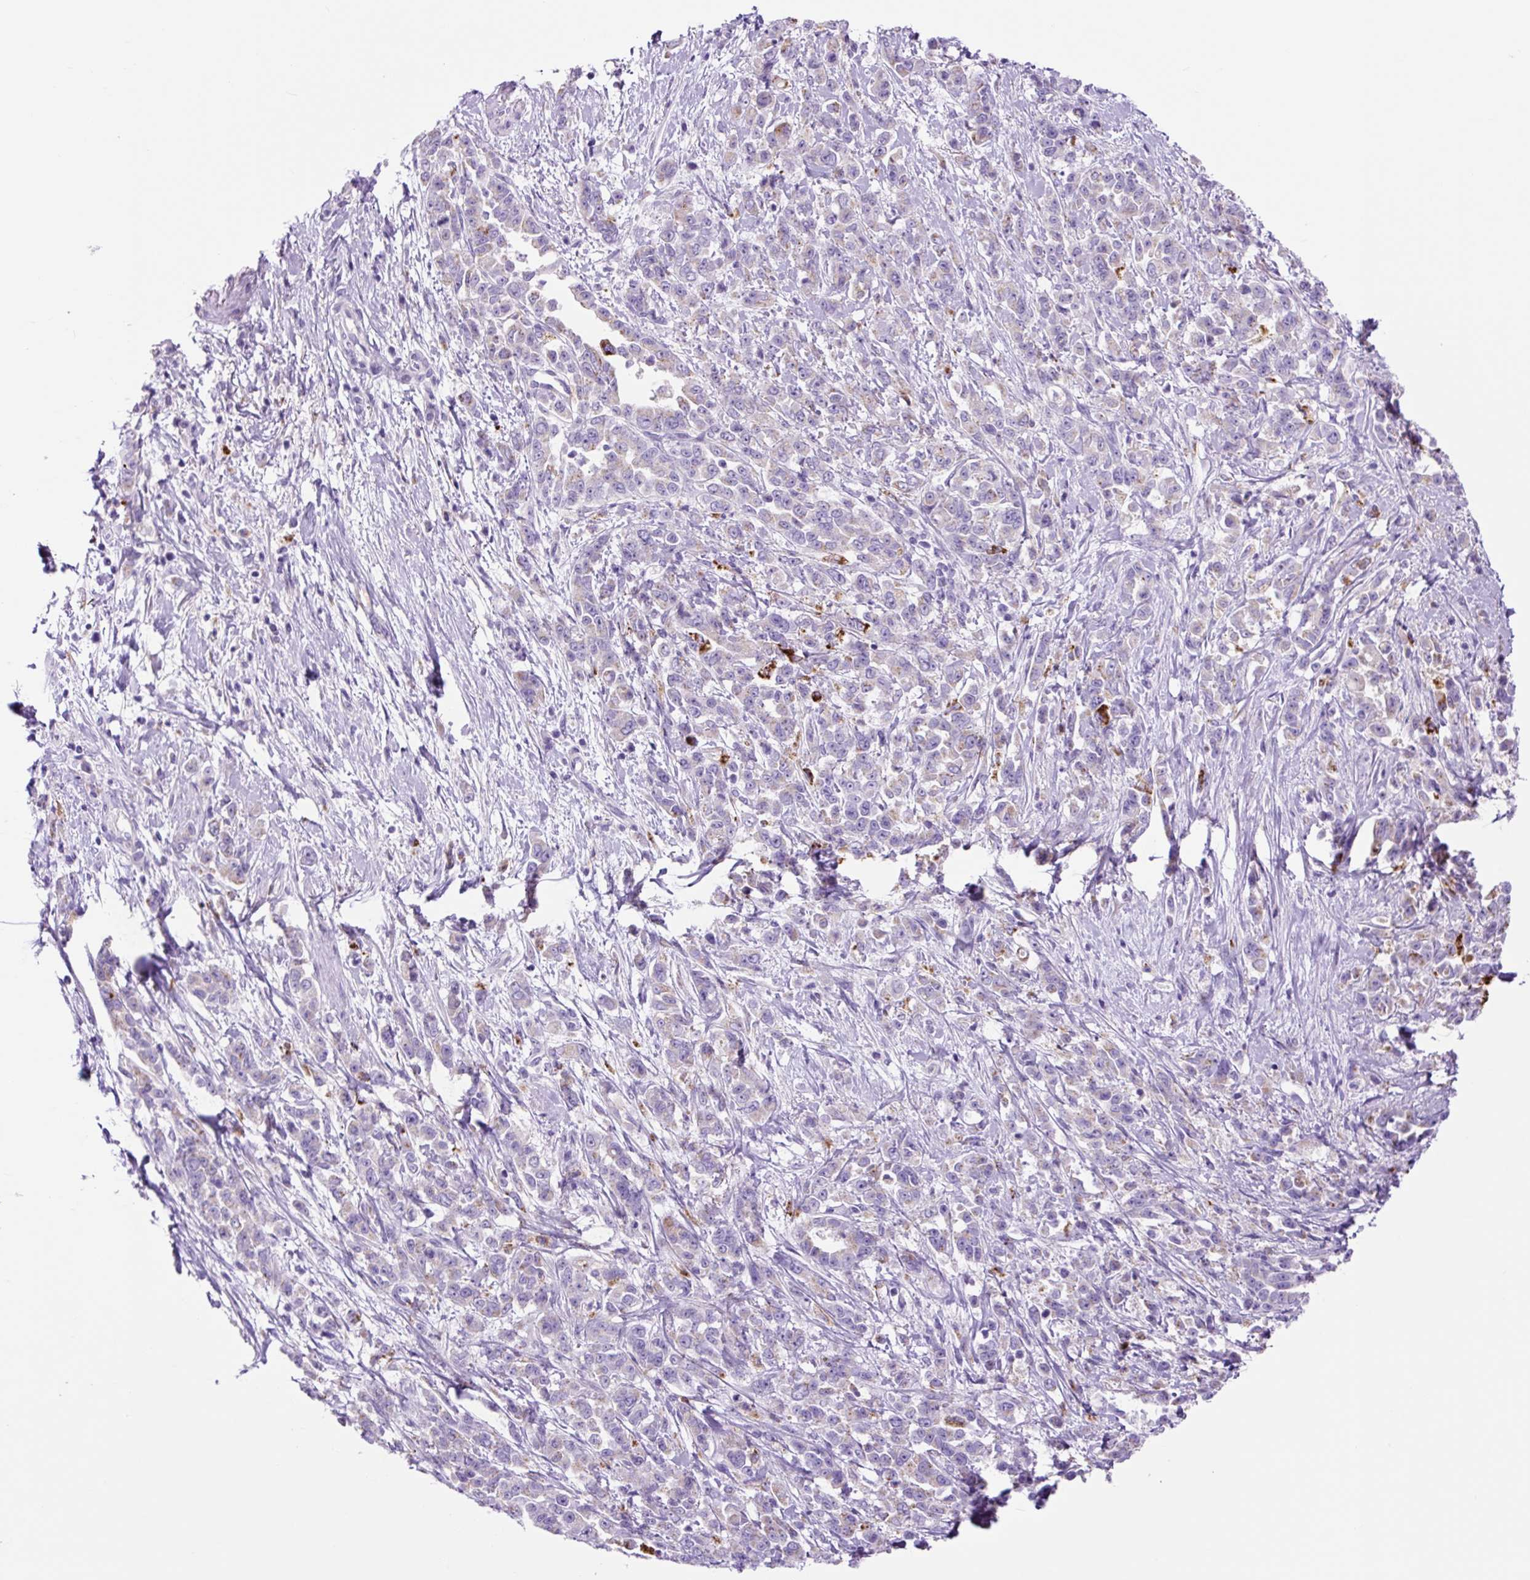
{"staining": {"intensity": "moderate", "quantity": "<25%", "location": "cytoplasmic/membranous"}, "tissue": "pancreatic cancer", "cell_type": "Tumor cells", "image_type": "cancer", "snomed": [{"axis": "morphology", "description": "Normal tissue, NOS"}, {"axis": "morphology", "description": "Adenocarcinoma, NOS"}, {"axis": "topography", "description": "Pancreas"}], "caption": "DAB immunohistochemical staining of human pancreatic adenocarcinoma reveals moderate cytoplasmic/membranous protein staining in approximately <25% of tumor cells. (Brightfield microscopy of DAB IHC at high magnification).", "gene": "LCN10", "patient": {"sex": "female", "age": 64}}